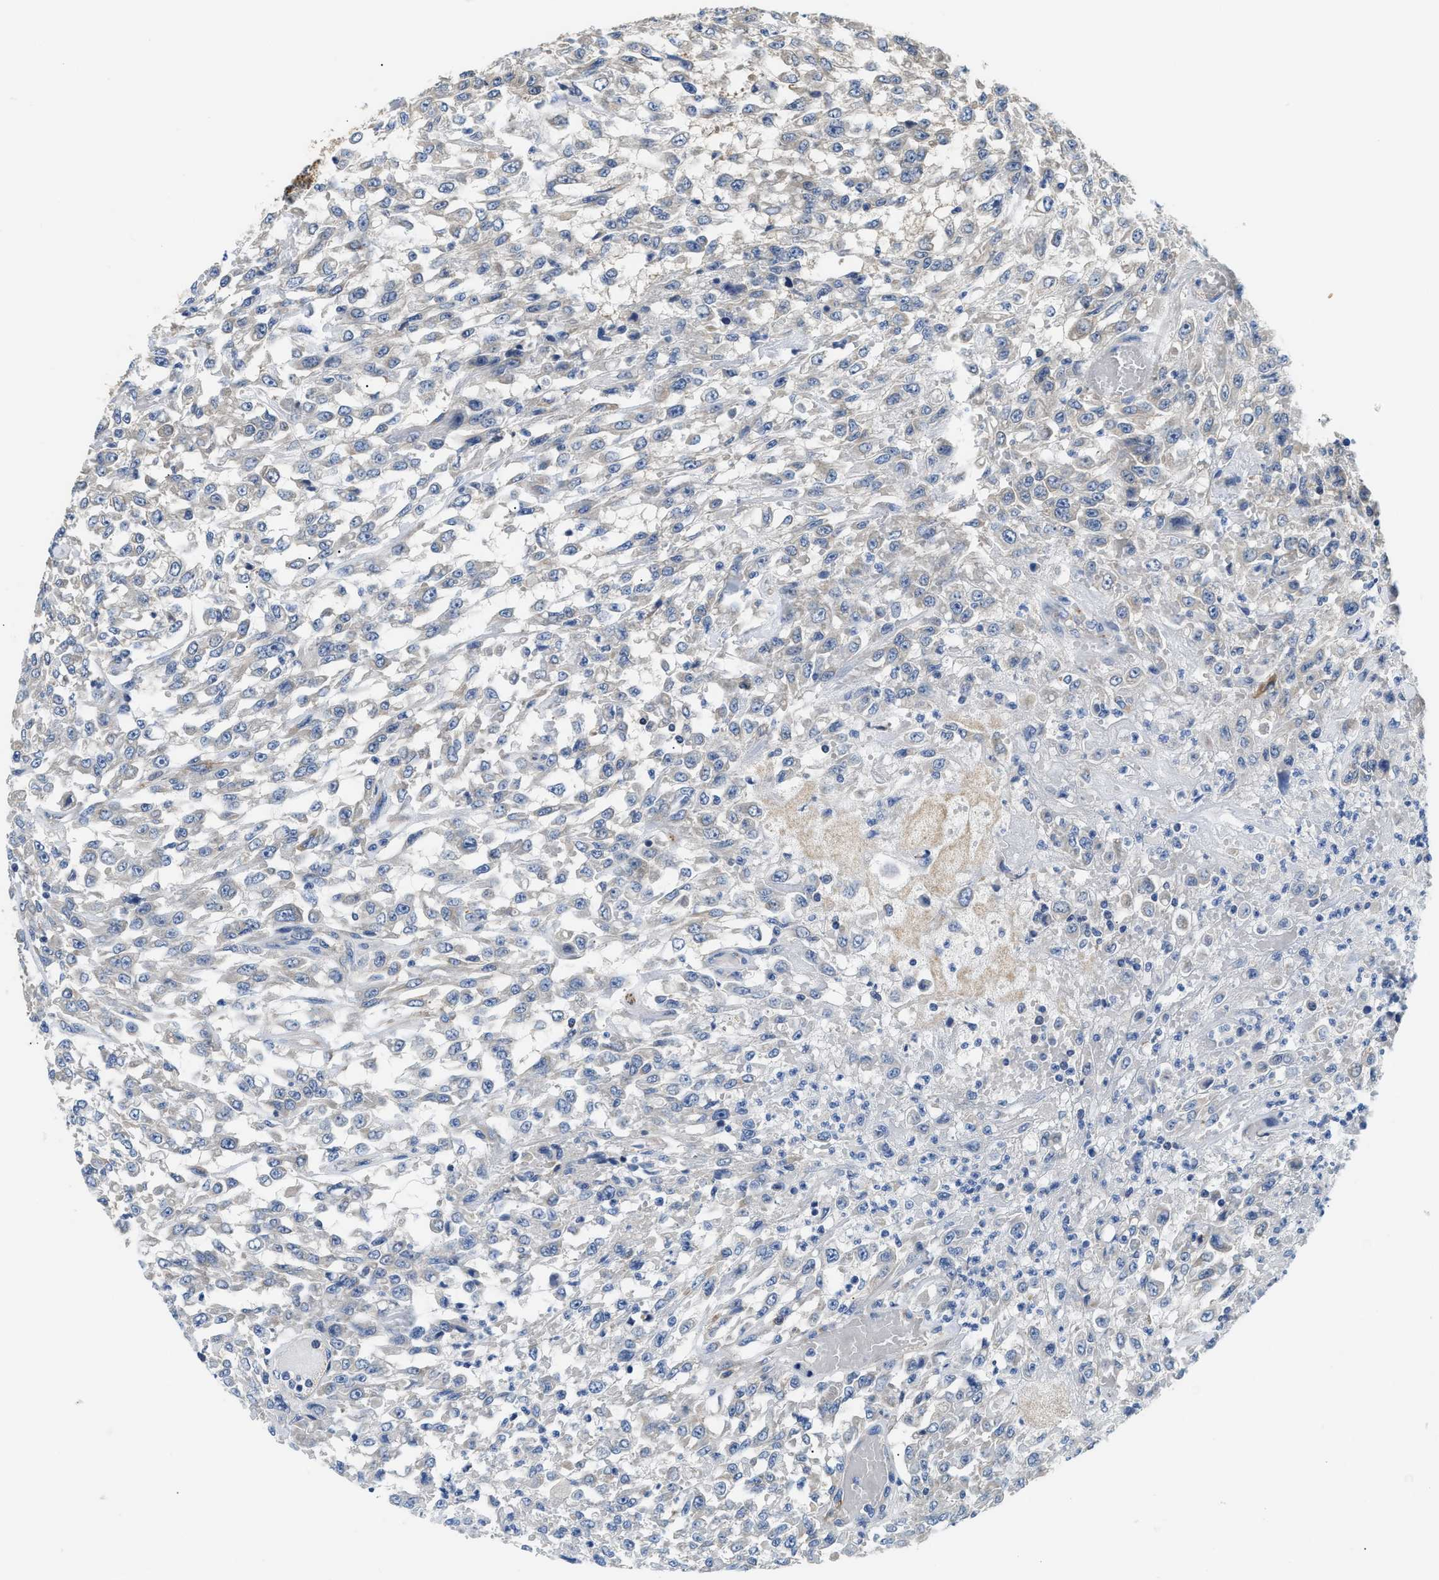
{"staining": {"intensity": "moderate", "quantity": "<25%", "location": "cytoplasmic/membranous"}, "tissue": "urothelial cancer", "cell_type": "Tumor cells", "image_type": "cancer", "snomed": [{"axis": "morphology", "description": "Urothelial carcinoma, High grade"}, {"axis": "topography", "description": "Urinary bladder"}], "caption": "Immunohistochemical staining of urothelial carcinoma (high-grade) demonstrates low levels of moderate cytoplasmic/membranous protein staining in about <25% of tumor cells. Immunohistochemistry (ihc) stains the protein in brown and the nuclei are stained blue.", "gene": "CCM2", "patient": {"sex": "male", "age": 46}}